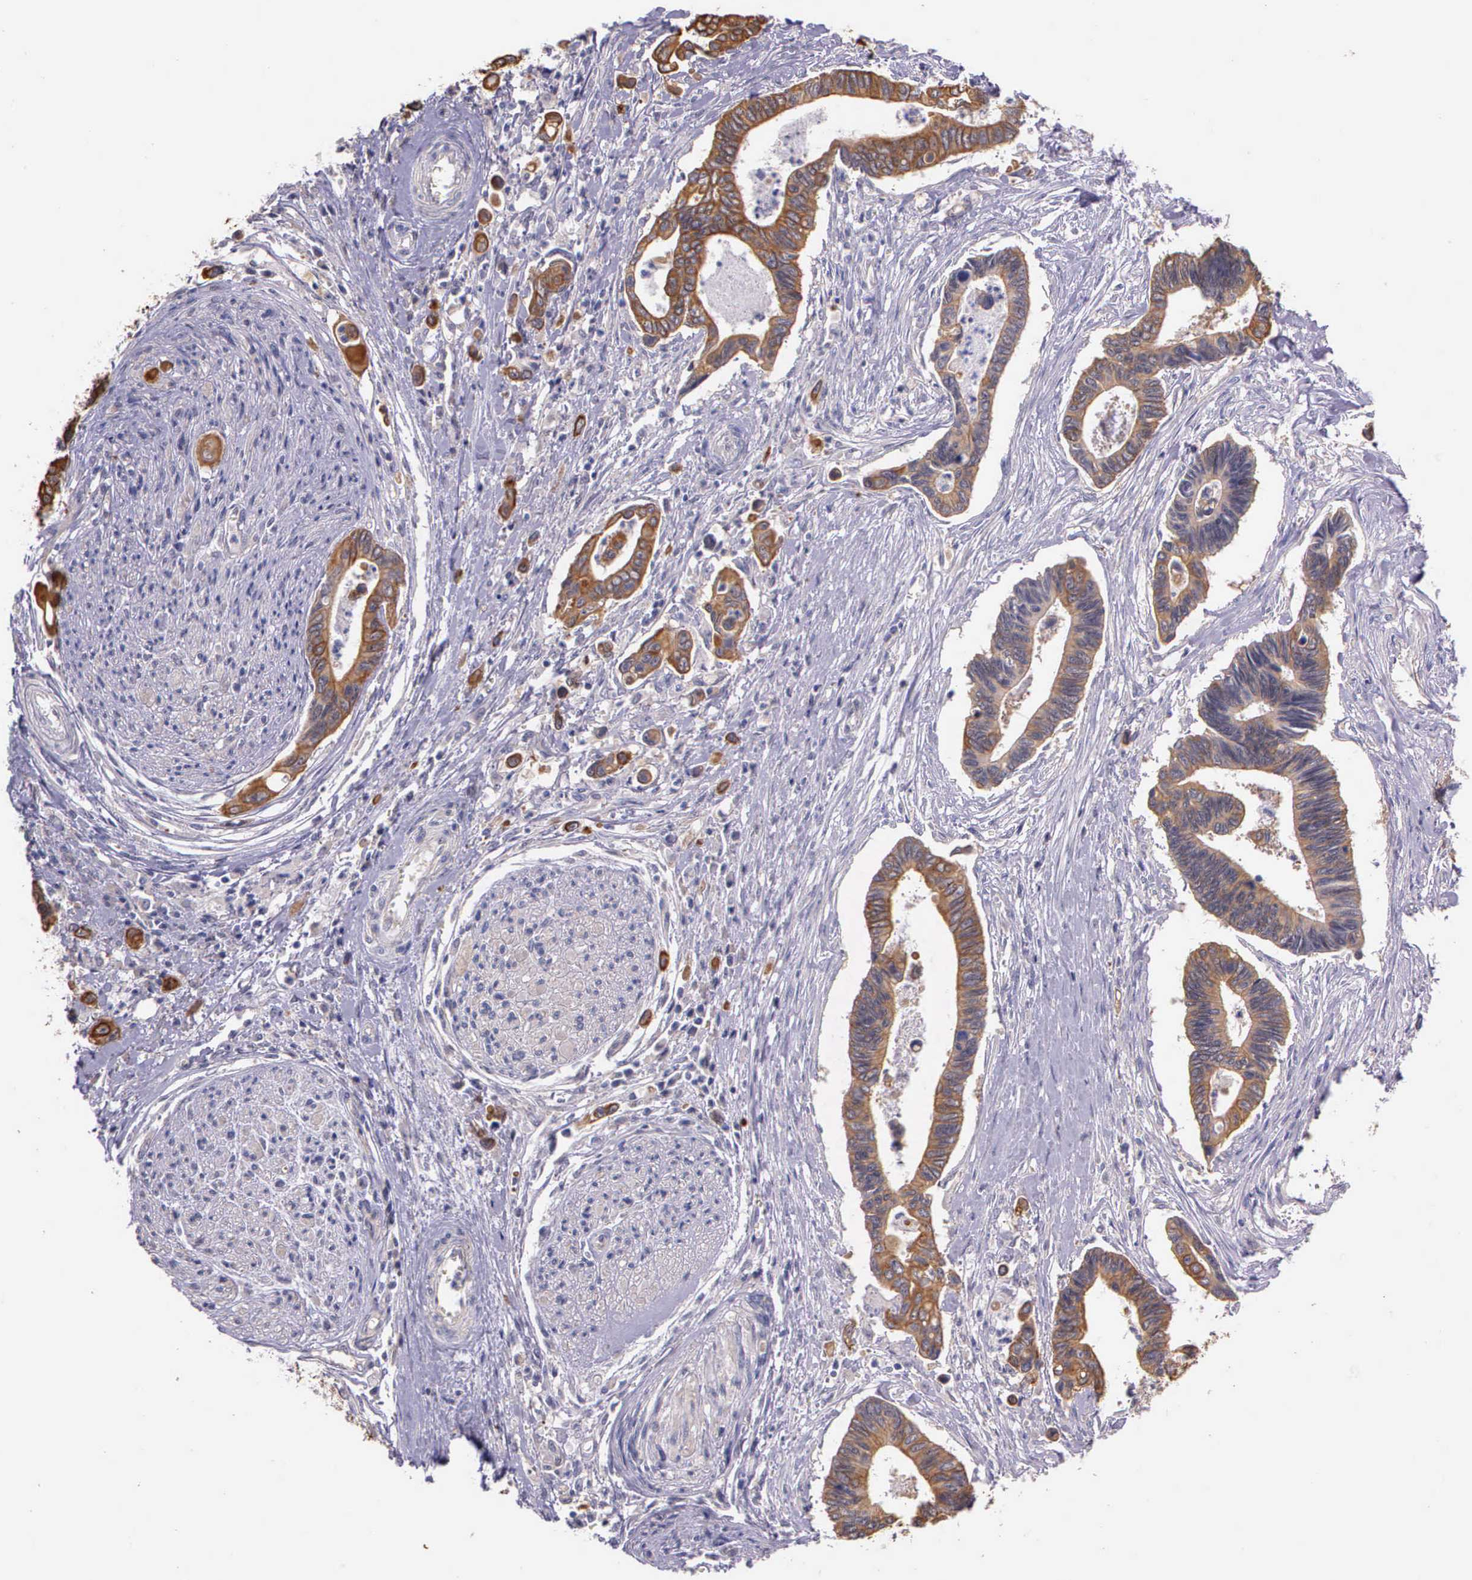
{"staining": {"intensity": "moderate", "quantity": ">75%", "location": "cytoplasmic/membranous"}, "tissue": "pancreatic cancer", "cell_type": "Tumor cells", "image_type": "cancer", "snomed": [{"axis": "morphology", "description": "Adenocarcinoma, NOS"}, {"axis": "topography", "description": "Pancreas"}], "caption": "Pancreatic adenocarcinoma stained with DAB (3,3'-diaminobenzidine) immunohistochemistry (IHC) reveals medium levels of moderate cytoplasmic/membranous positivity in approximately >75% of tumor cells.", "gene": "IGBP1", "patient": {"sex": "female", "age": 70}}